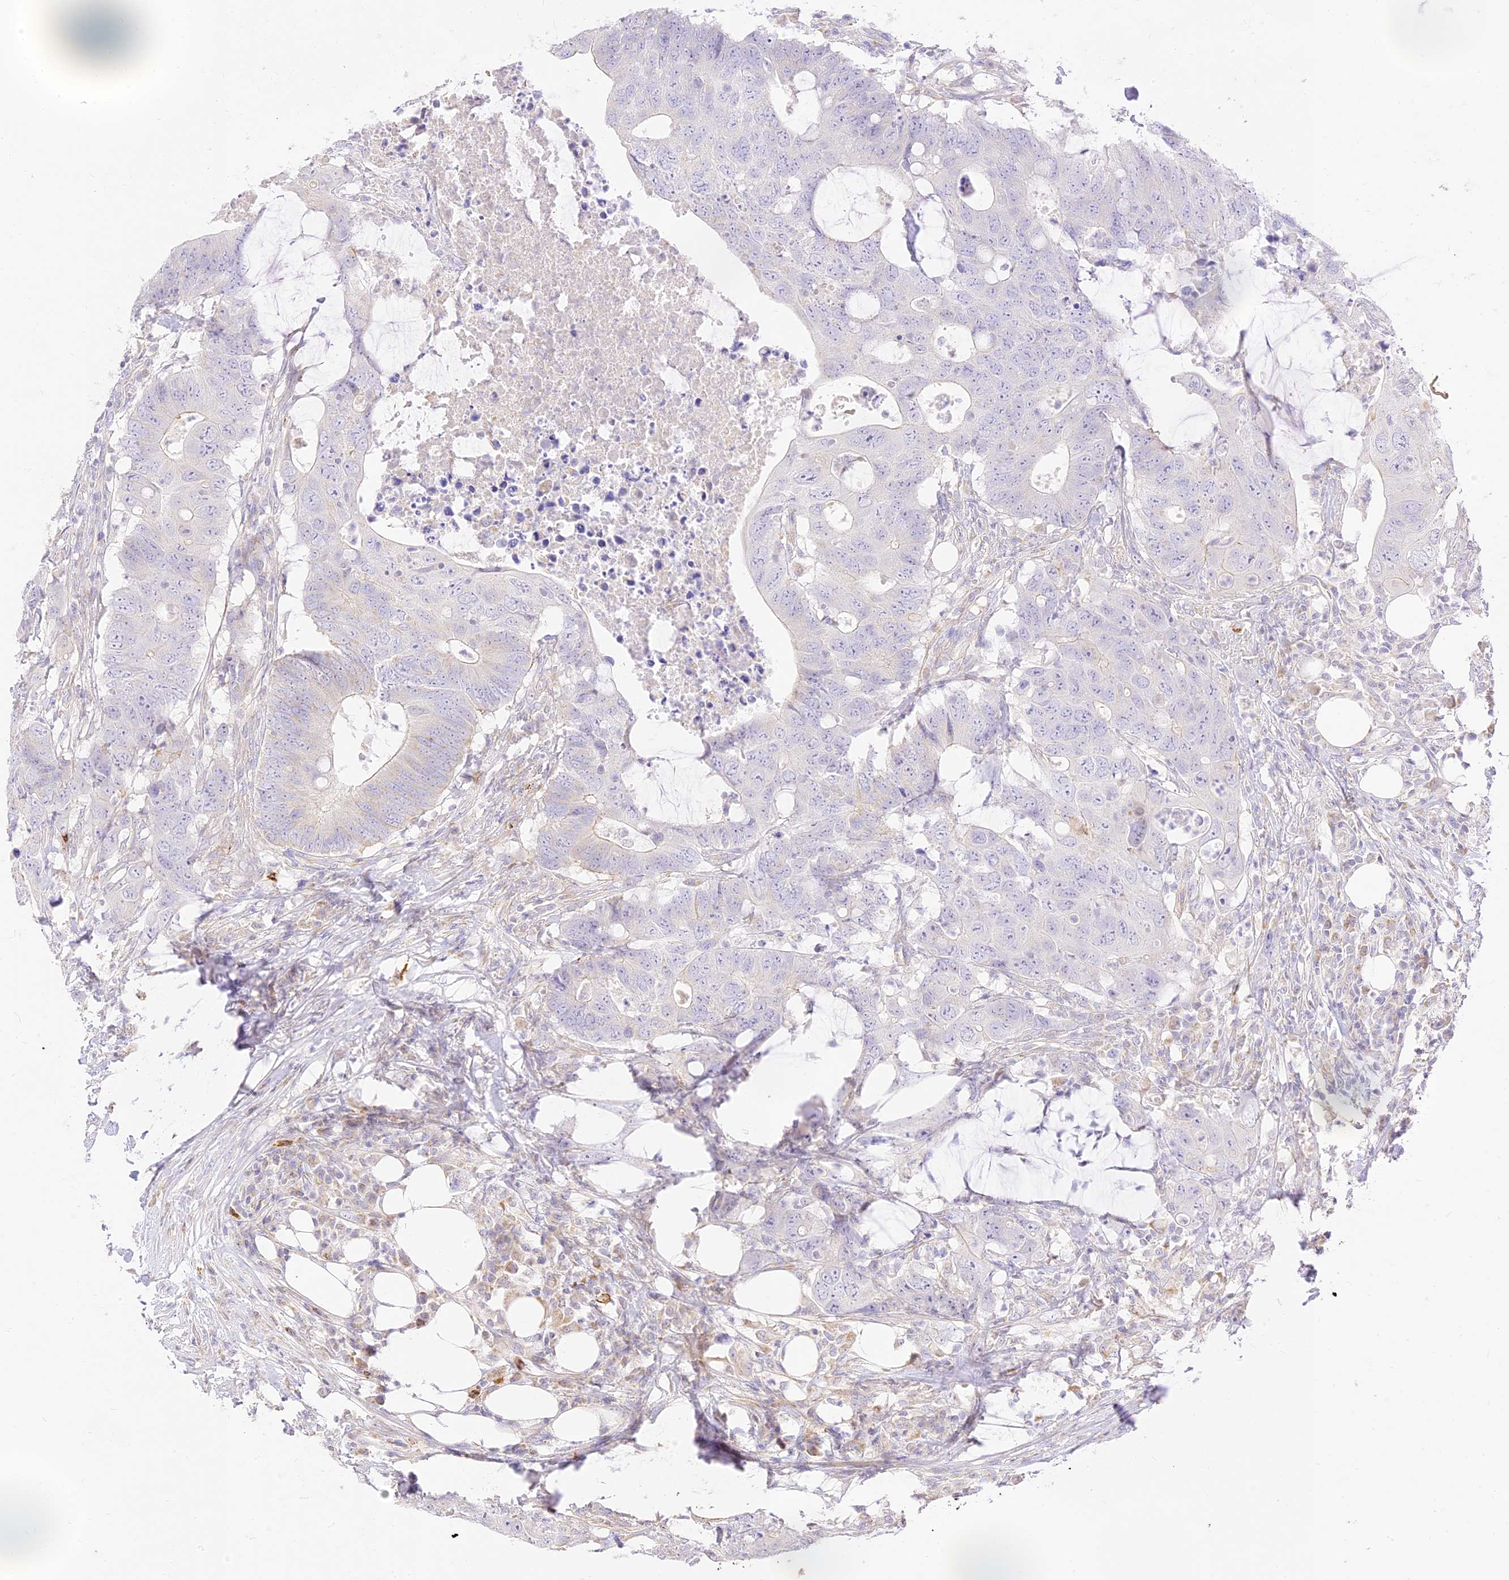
{"staining": {"intensity": "negative", "quantity": "none", "location": "none"}, "tissue": "colorectal cancer", "cell_type": "Tumor cells", "image_type": "cancer", "snomed": [{"axis": "morphology", "description": "Adenocarcinoma, NOS"}, {"axis": "topography", "description": "Colon"}], "caption": "Histopathology image shows no significant protein positivity in tumor cells of colorectal cancer (adenocarcinoma).", "gene": "LRRC15", "patient": {"sex": "male", "age": 71}}